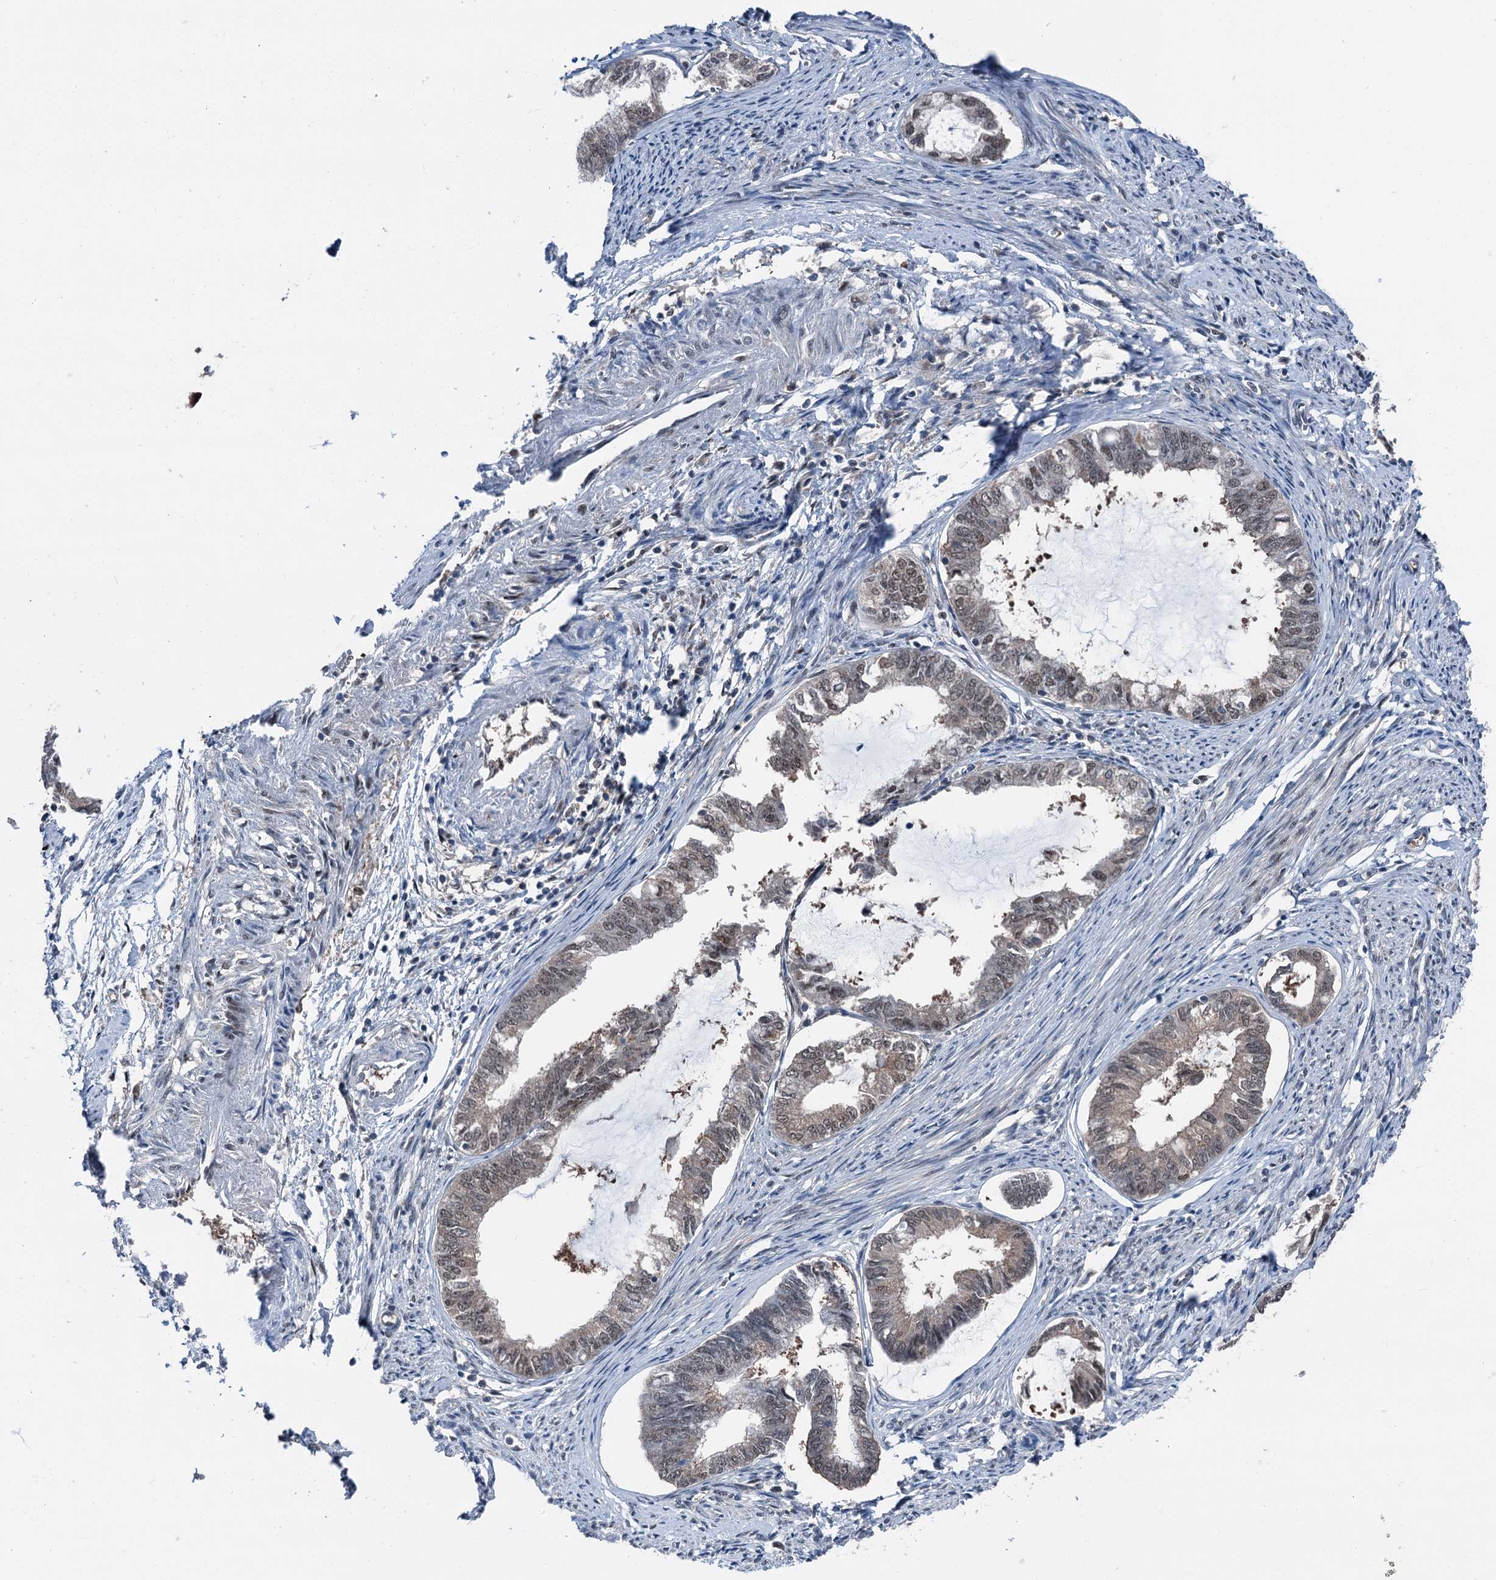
{"staining": {"intensity": "weak", "quantity": "<25%", "location": "nuclear"}, "tissue": "endometrial cancer", "cell_type": "Tumor cells", "image_type": "cancer", "snomed": [{"axis": "morphology", "description": "Adenocarcinoma, NOS"}, {"axis": "topography", "description": "Endometrium"}], "caption": "There is no significant positivity in tumor cells of endometrial cancer (adenocarcinoma). Nuclei are stained in blue.", "gene": "PSMD13", "patient": {"sex": "female", "age": 86}}